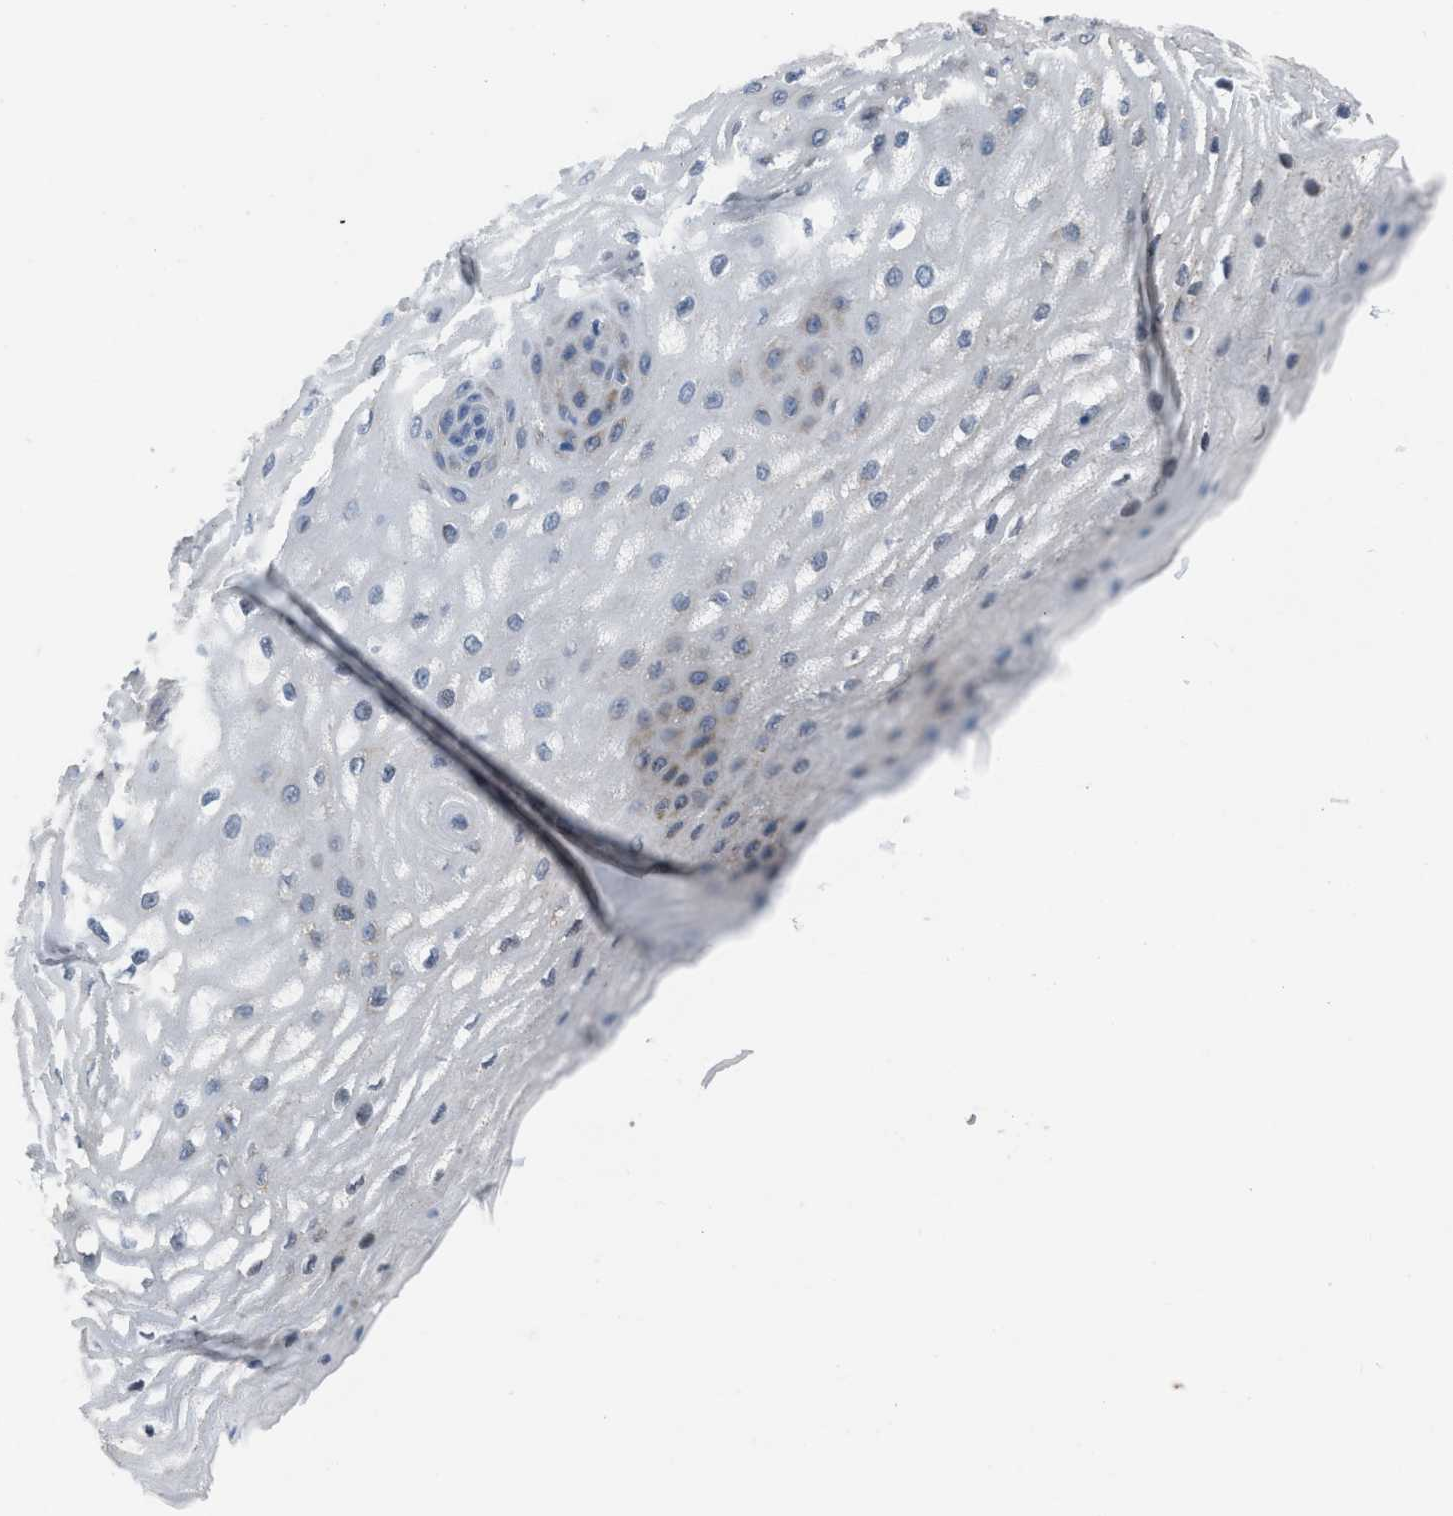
{"staining": {"intensity": "negative", "quantity": "none", "location": "none"}, "tissue": "esophagus", "cell_type": "Squamous epithelial cells", "image_type": "normal", "snomed": [{"axis": "morphology", "description": "Normal tissue, NOS"}, {"axis": "topography", "description": "Esophagus"}], "caption": "The micrograph shows no staining of squamous epithelial cells in normal esophagus.", "gene": "ETFA", "patient": {"sex": "male", "age": 54}}